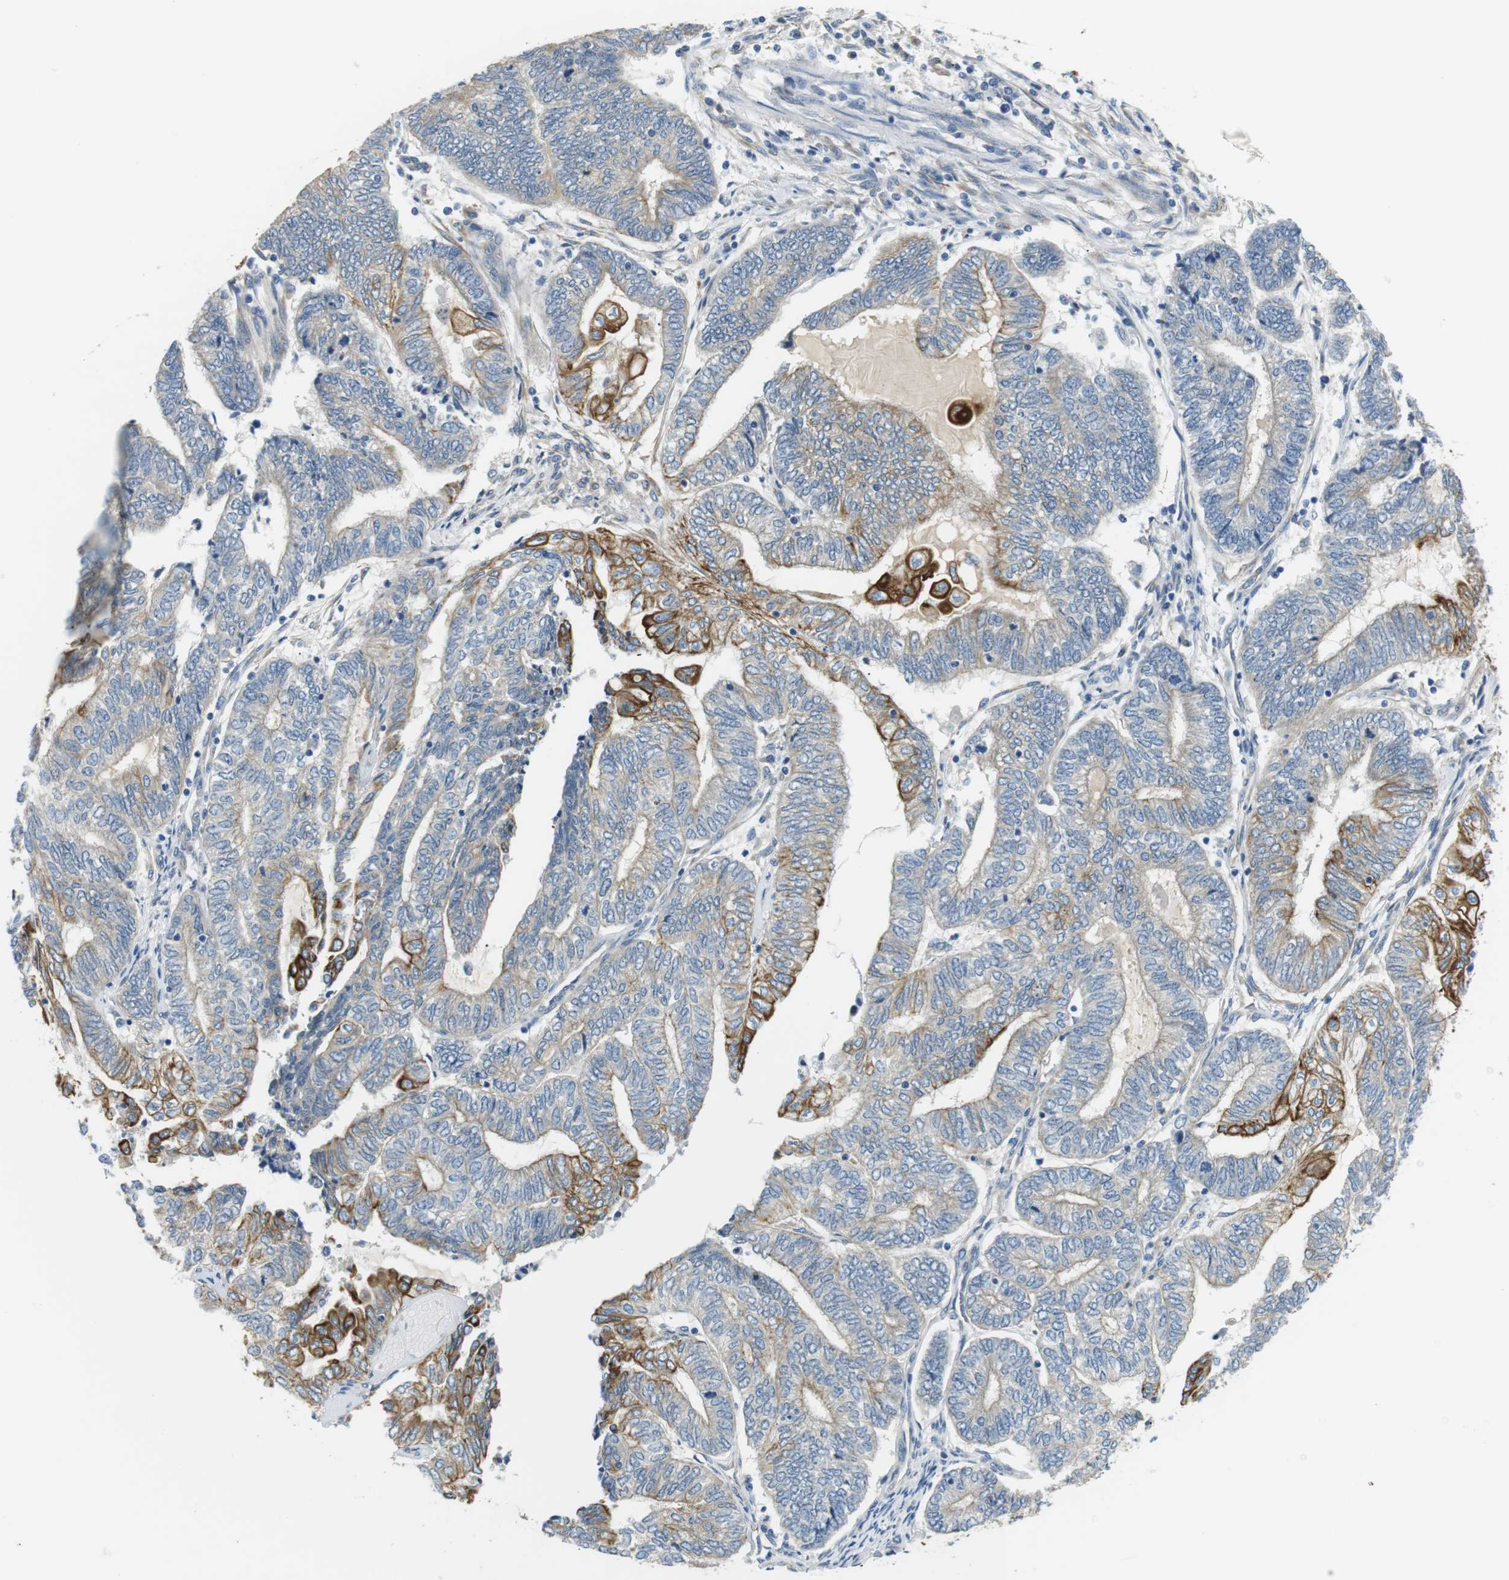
{"staining": {"intensity": "moderate", "quantity": "25%-75%", "location": "cytoplasmic/membranous"}, "tissue": "endometrial cancer", "cell_type": "Tumor cells", "image_type": "cancer", "snomed": [{"axis": "morphology", "description": "Adenocarcinoma, NOS"}, {"axis": "topography", "description": "Uterus"}, {"axis": "topography", "description": "Endometrium"}], "caption": "Moderate cytoplasmic/membranous staining is seen in approximately 25%-75% of tumor cells in endometrial cancer.", "gene": "UNC5CL", "patient": {"sex": "female", "age": 70}}